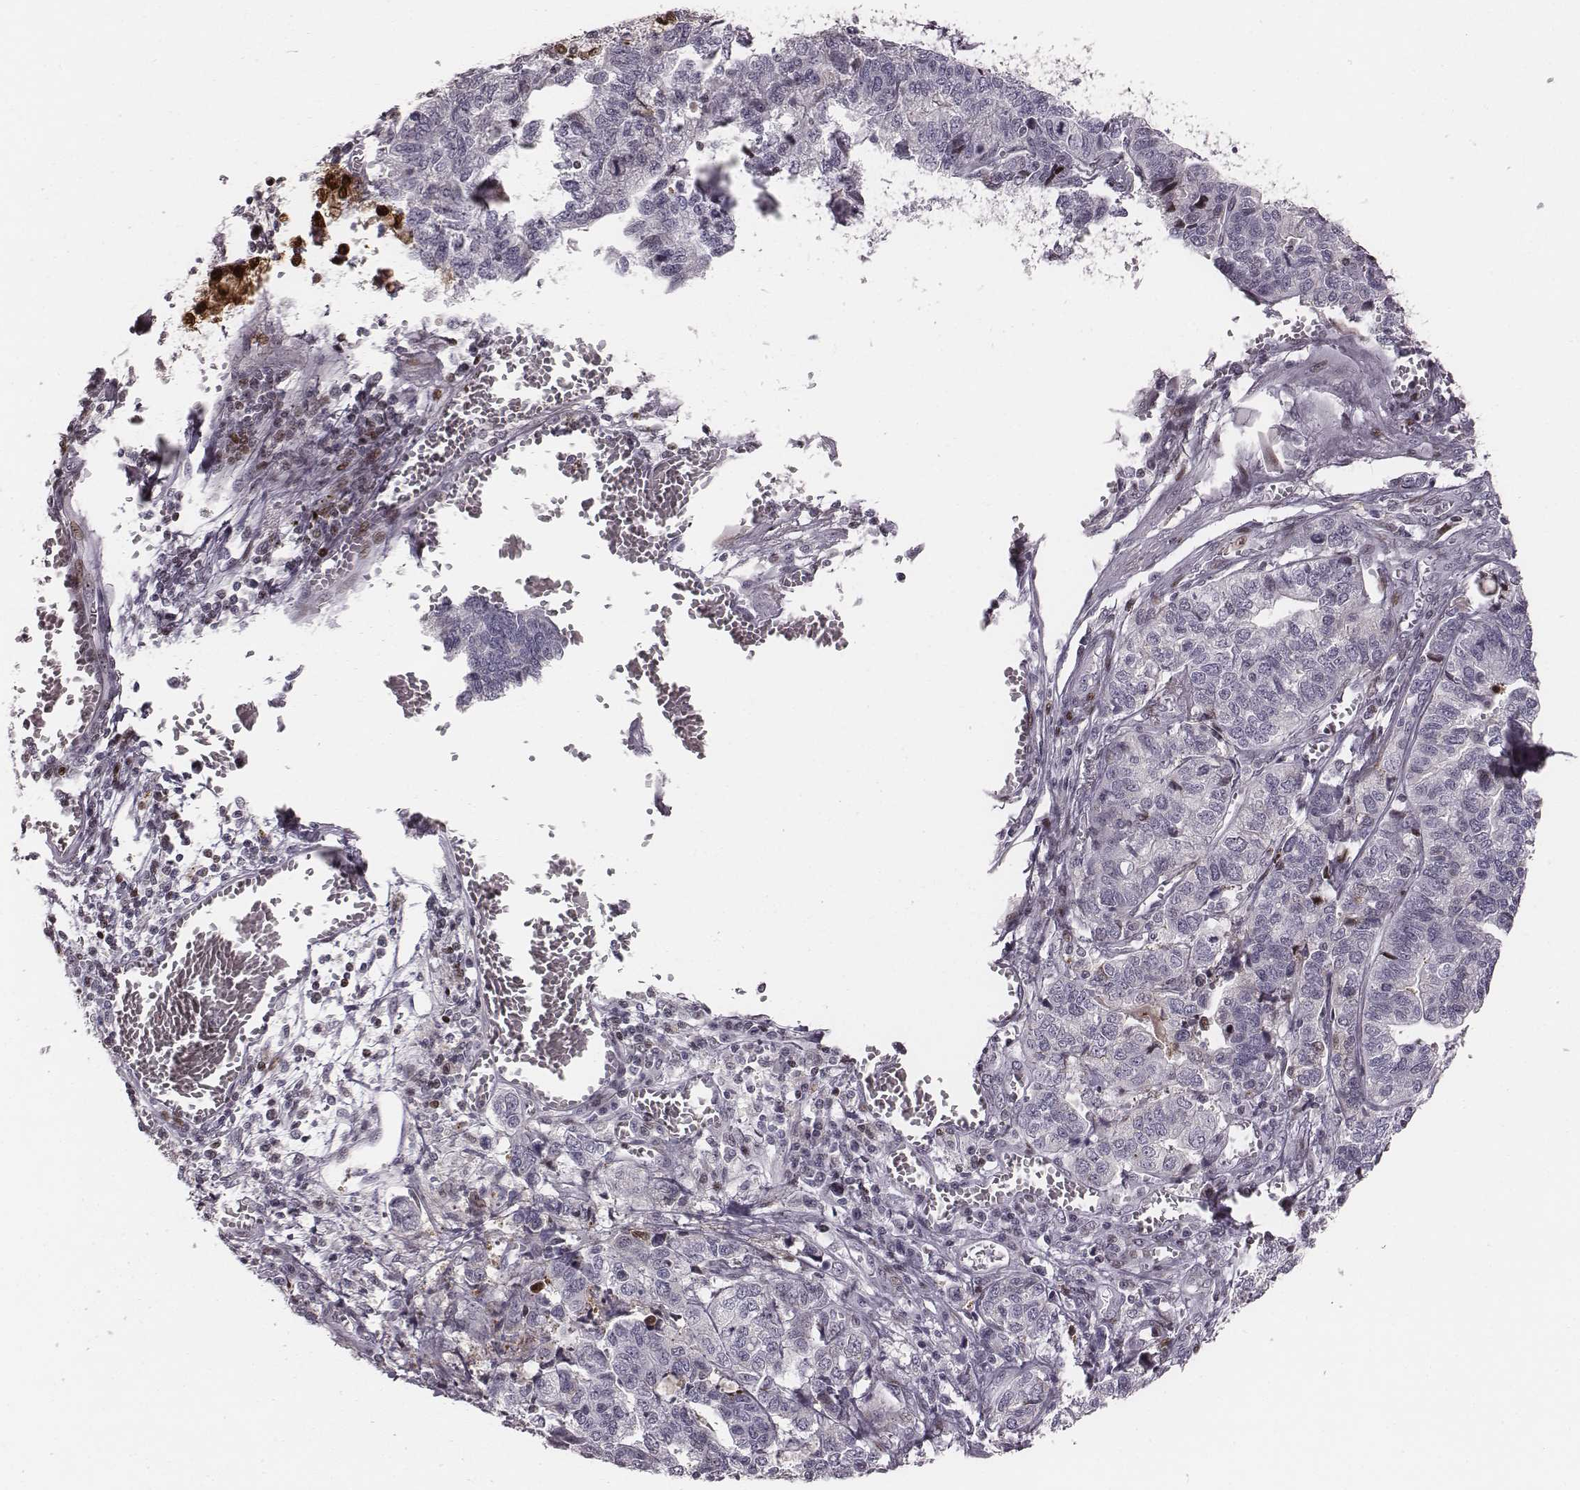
{"staining": {"intensity": "negative", "quantity": "none", "location": "none"}, "tissue": "stomach cancer", "cell_type": "Tumor cells", "image_type": "cancer", "snomed": [{"axis": "morphology", "description": "Adenocarcinoma, NOS"}, {"axis": "topography", "description": "Stomach, upper"}], "caption": "A high-resolution micrograph shows IHC staining of adenocarcinoma (stomach), which shows no significant positivity in tumor cells.", "gene": "NDC1", "patient": {"sex": "female", "age": 67}}